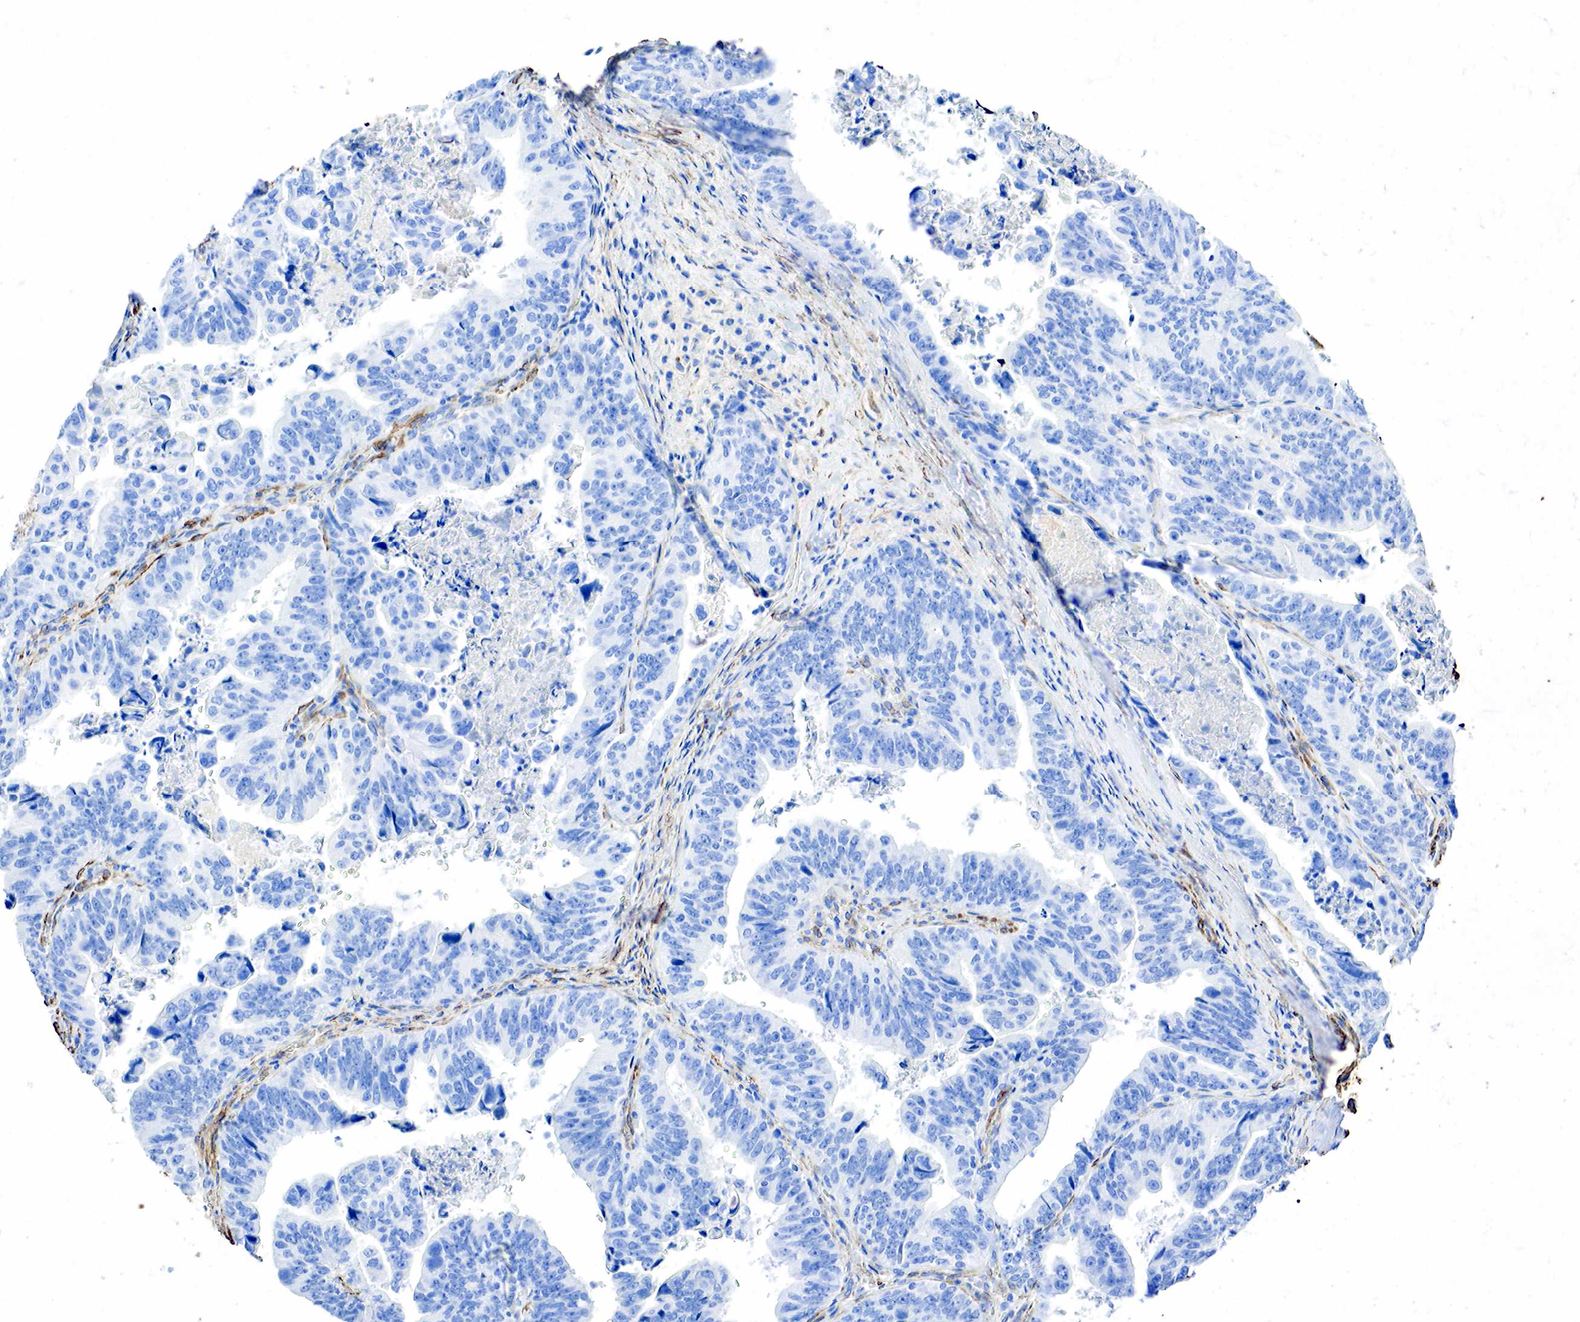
{"staining": {"intensity": "negative", "quantity": "none", "location": "none"}, "tissue": "liver cancer", "cell_type": "Tumor cells", "image_type": "cancer", "snomed": [{"axis": "morphology", "description": "Cholangiocarcinoma"}, {"axis": "topography", "description": "Liver"}], "caption": "Immunohistochemistry of human liver cancer (cholangiocarcinoma) demonstrates no staining in tumor cells.", "gene": "ACTA1", "patient": {"sex": "male", "age": 57}}